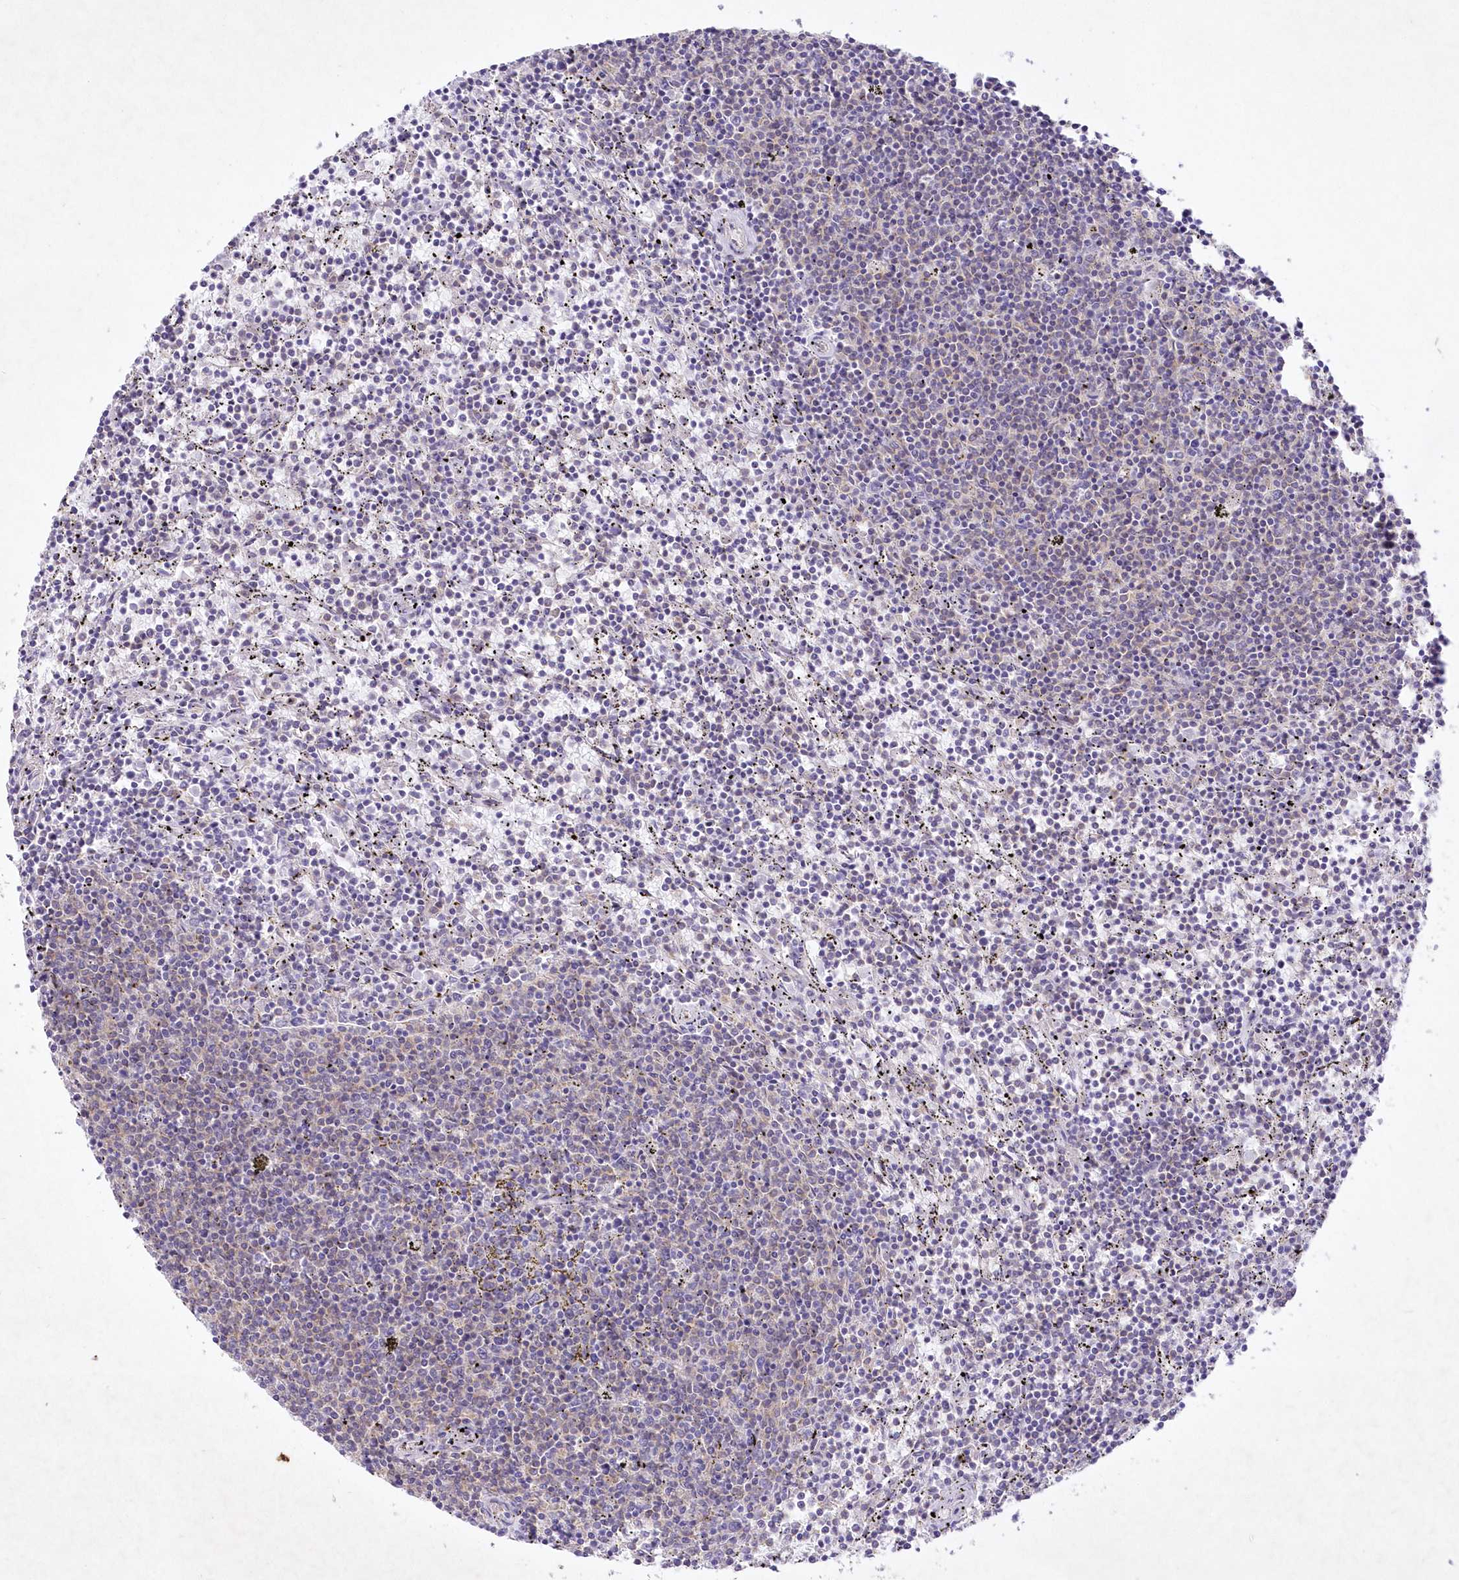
{"staining": {"intensity": "negative", "quantity": "none", "location": "none"}, "tissue": "lymphoma", "cell_type": "Tumor cells", "image_type": "cancer", "snomed": [{"axis": "morphology", "description": "Malignant lymphoma, non-Hodgkin's type, Low grade"}, {"axis": "topography", "description": "Spleen"}], "caption": "Histopathology image shows no protein staining in tumor cells of low-grade malignant lymphoma, non-Hodgkin's type tissue.", "gene": "ITSN2", "patient": {"sex": "female", "age": 50}}